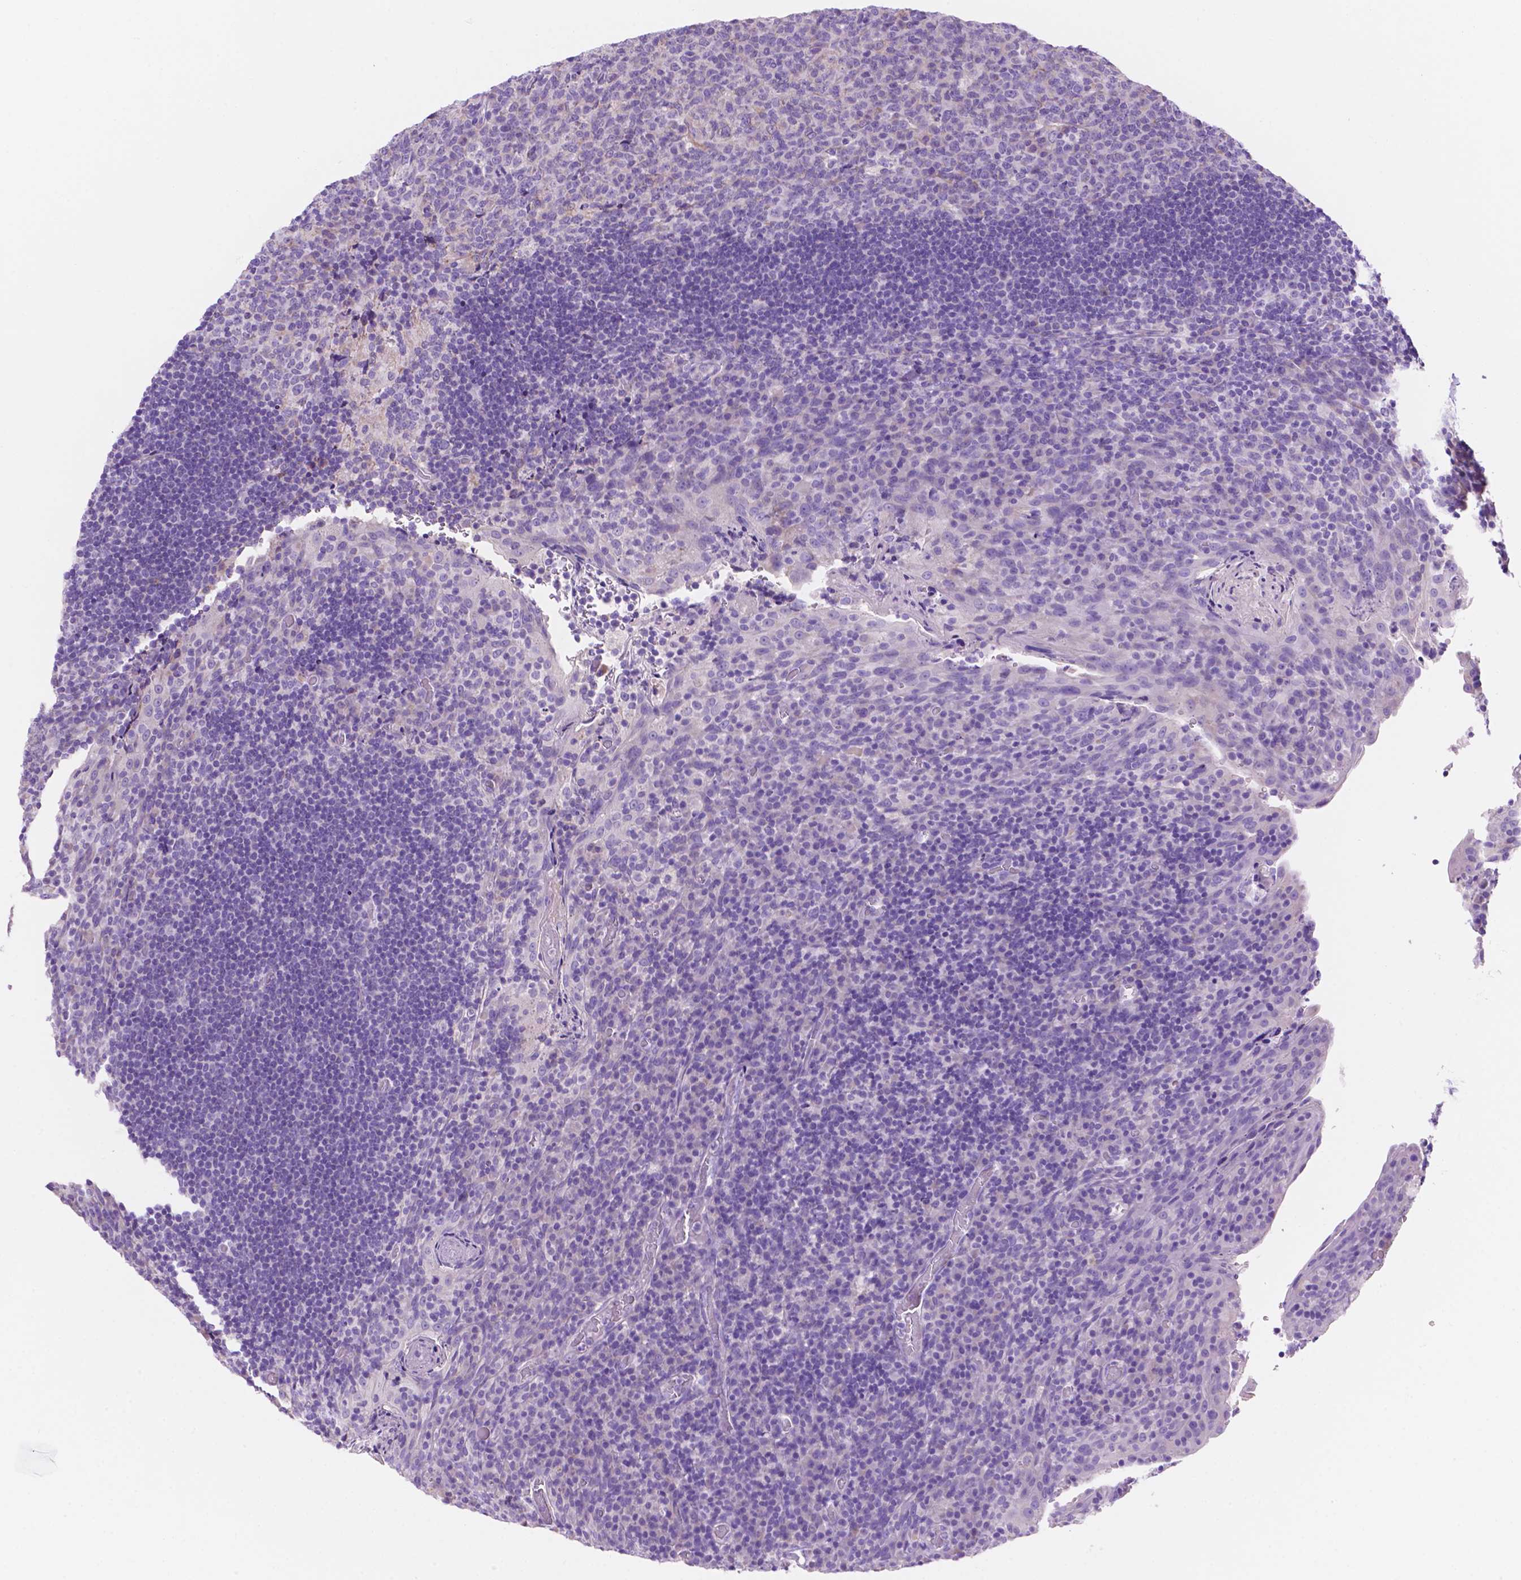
{"staining": {"intensity": "weak", "quantity": "<25%", "location": "cytoplasmic/membranous"}, "tissue": "tonsil", "cell_type": "Germinal center cells", "image_type": "normal", "snomed": [{"axis": "morphology", "description": "Normal tissue, NOS"}, {"axis": "topography", "description": "Tonsil"}], "caption": "The histopathology image displays no staining of germinal center cells in normal tonsil. The staining was performed using DAB to visualize the protein expression in brown, while the nuclei were stained in blue with hematoxylin (Magnification: 20x).", "gene": "CEACAM7", "patient": {"sex": "male", "age": 17}}